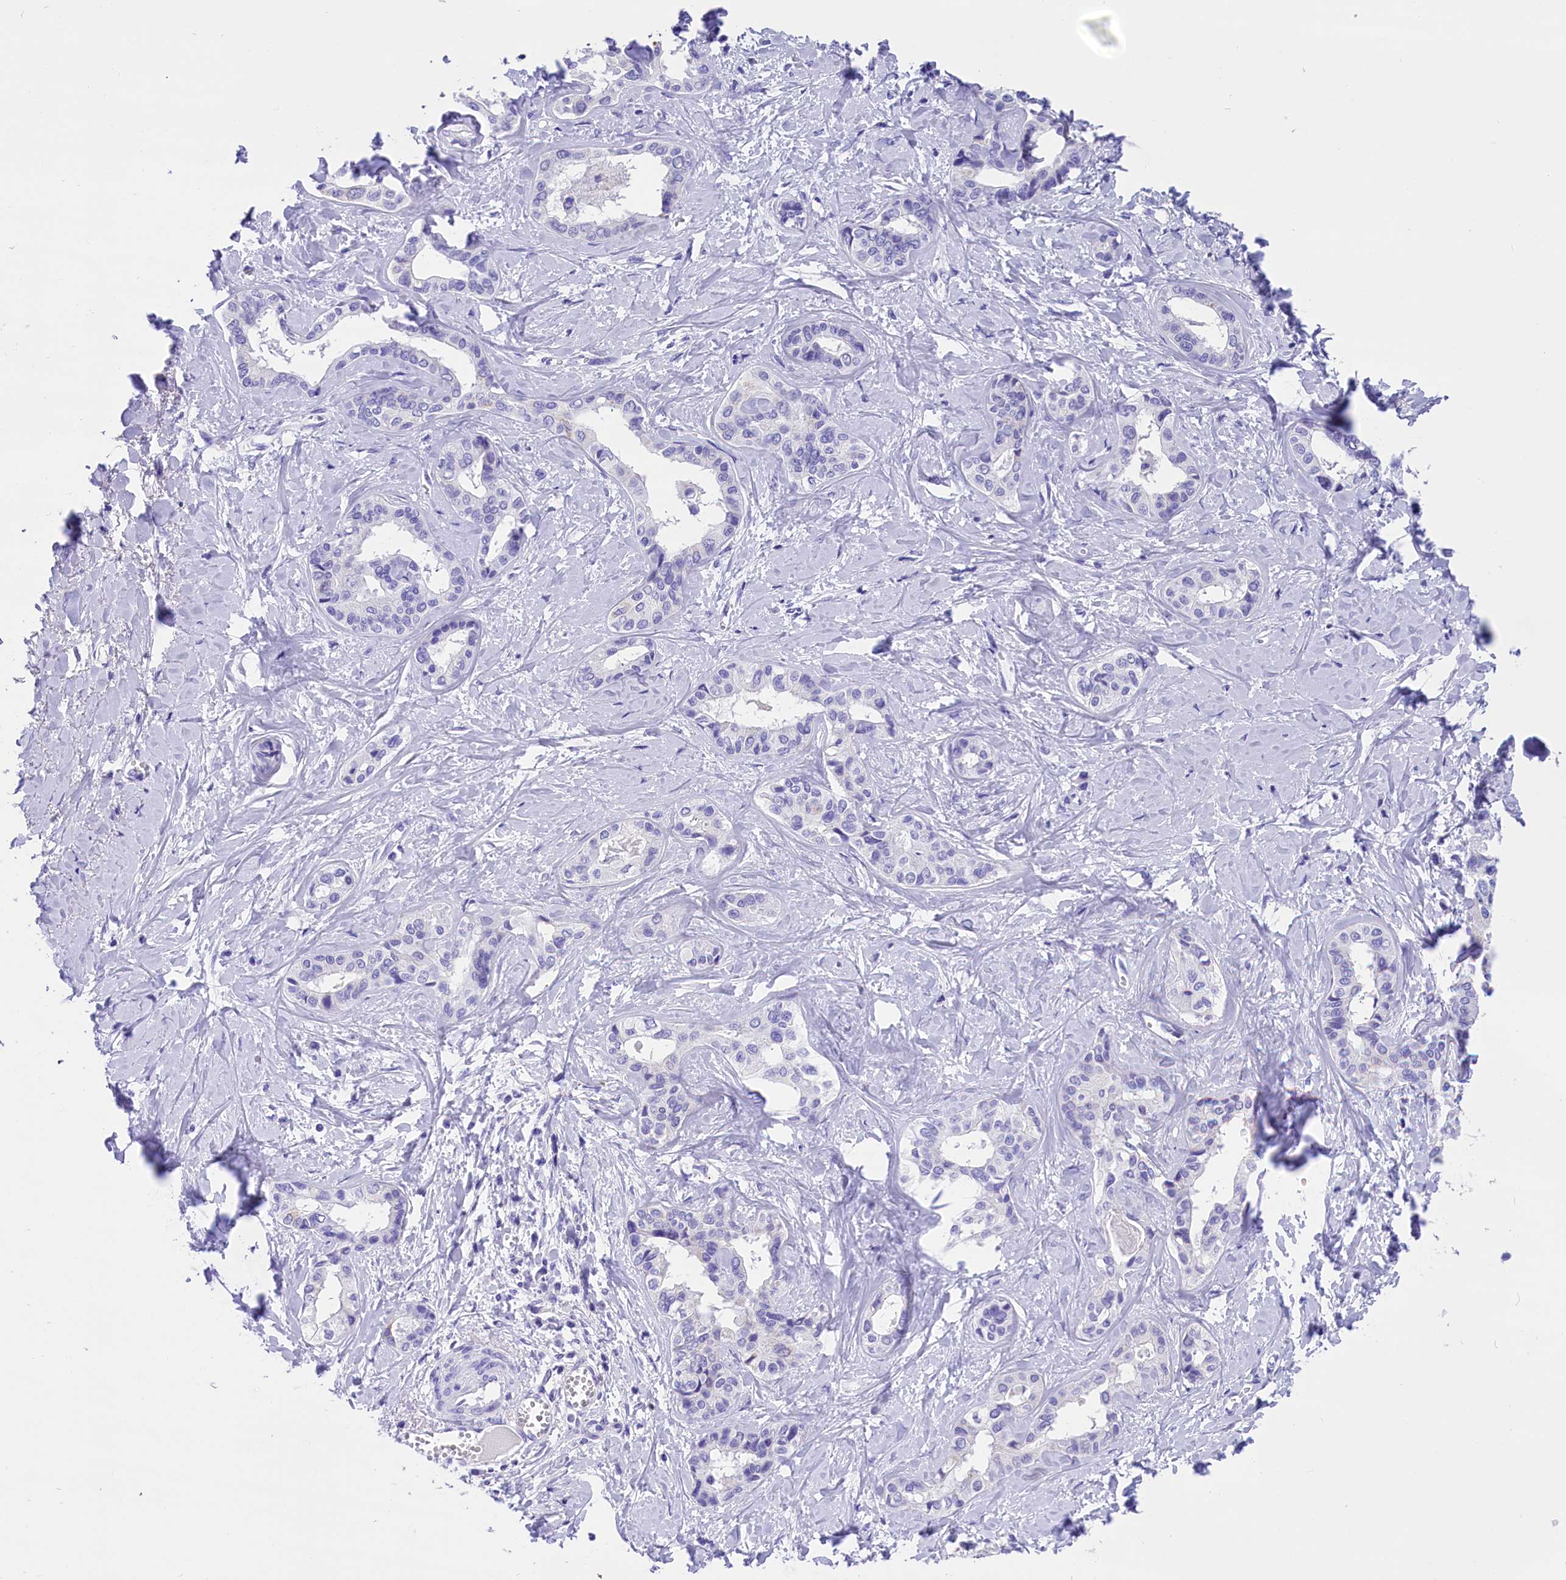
{"staining": {"intensity": "negative", "quantity": "none", "location": "none"}, "tissue": "liver cancer", "cell_type": "Tumor cells", "image_type": "cancer", "snomed": [{"axis": "morphology", "description": "Cholangiocarcinoma"}, {"axis": "topography", "description": "Liver"}], "caption": "Immunohistochemistry of human liver cancer (cholangiocarcinoma) demonstrates no staining in tumor cells. (DAB (3,3'-diaminobenzidine) IHC, high magnification).", "gene": "ABAT", "patient": {"sex": "female", "age": 77}}